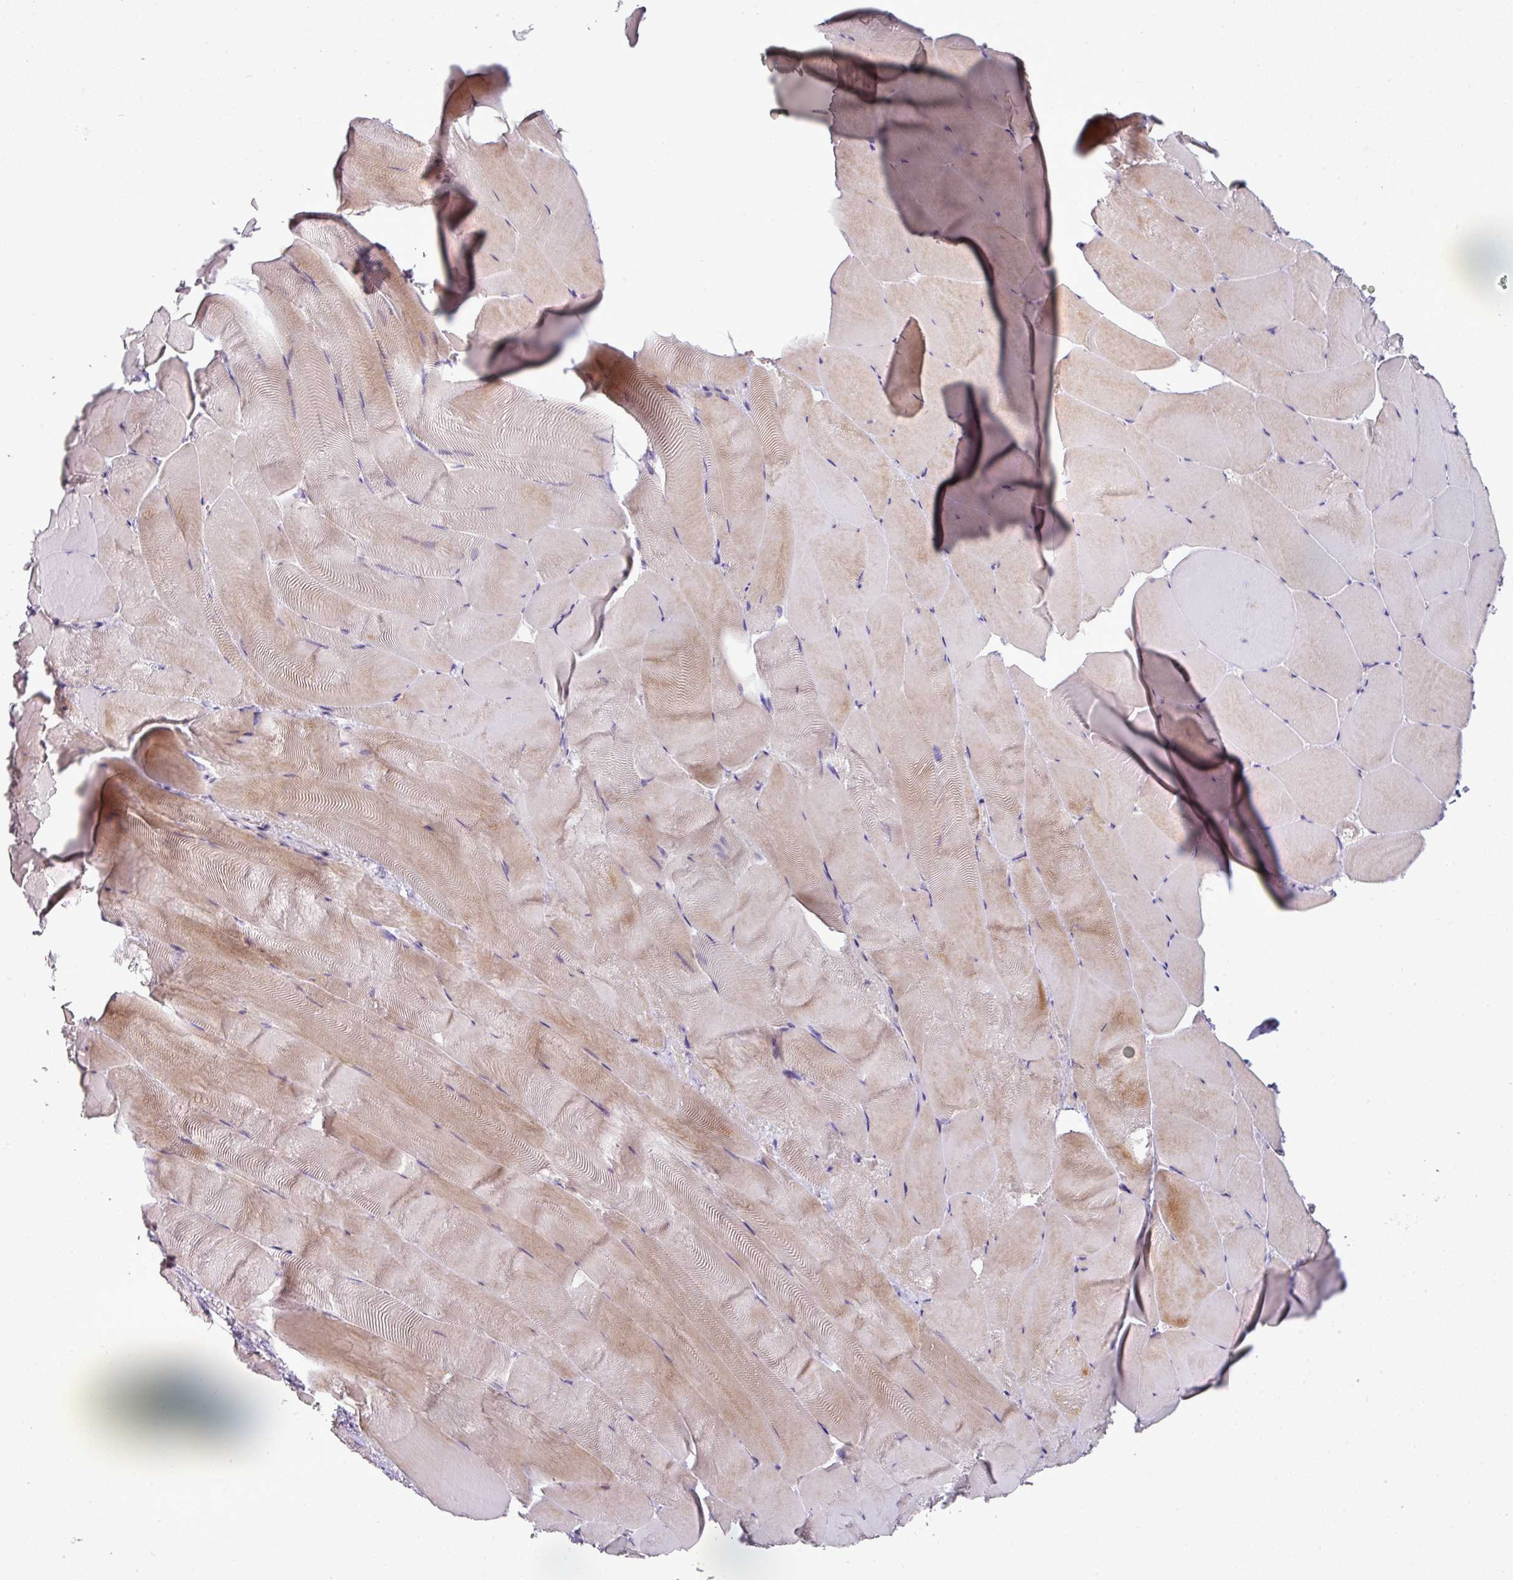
{"staining": {"intensity": "weak", "quantity": "25%-75%", "location": "cytoplasmic/membranous"}, "tissue": "skeletal muscle", "cell_type": "Myocytes", "image_type": "normal", "snomed": [{"axis": "morphology", "description": "Normal tissue, NOS"}, {"axis": "topography", "description": "Skeletal muscle"}], "caption": "DAB (3,3'-diaminobenzidine) immunohistochemical staining of normal human skeletal muscle exhibits weak cytoplasmic/membranous protein staining in approximately 25%-75% of myocytes. (brown staining indicates protein expression, while blue staining denotes nuclei).", "gene": "TRAPPC1", "patient": {"sex": "female", "age": 64}}